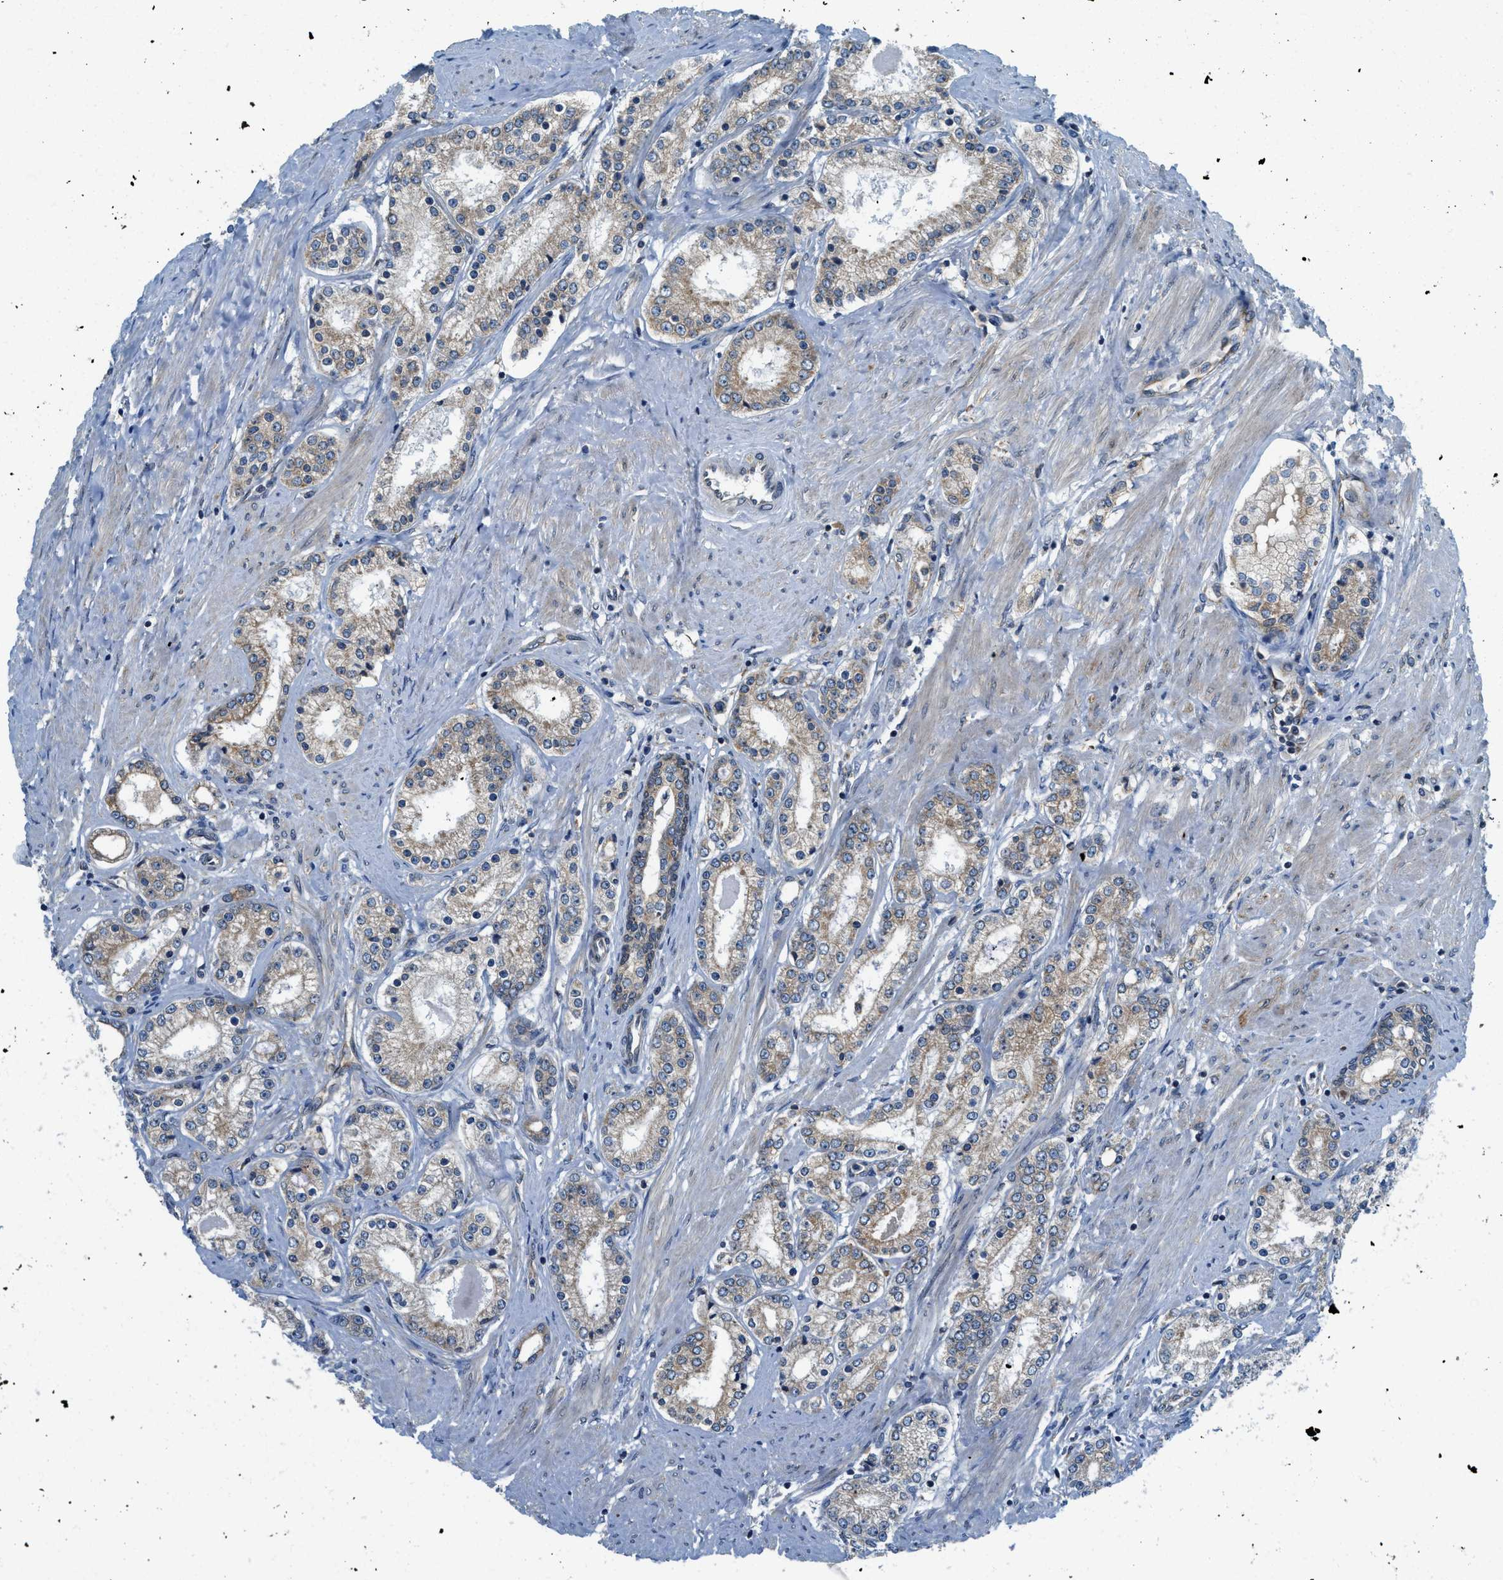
{"staining": {"intensity": "weak", "quantity": "25%-75%", "location": "cytoplasmic/membranous"}, "tissue": "prostate cancer", "cell_type": "Tumor cells", "image_type": "cancer", "snomed": [{"axis": "morphology", "description": "Adenocarcinoma, Low grade"}, {"axis": "topography", "description": "Prostate"}], "caption": "Prostate cancer (adenocarcinoma (low-grade)) tissue demonstrates weak cytoplasmic/membranous expression in approximately 25%-75% of tumor cells", "gene": "BCAP31", "patient": {"sex": "male", "age": 63}}